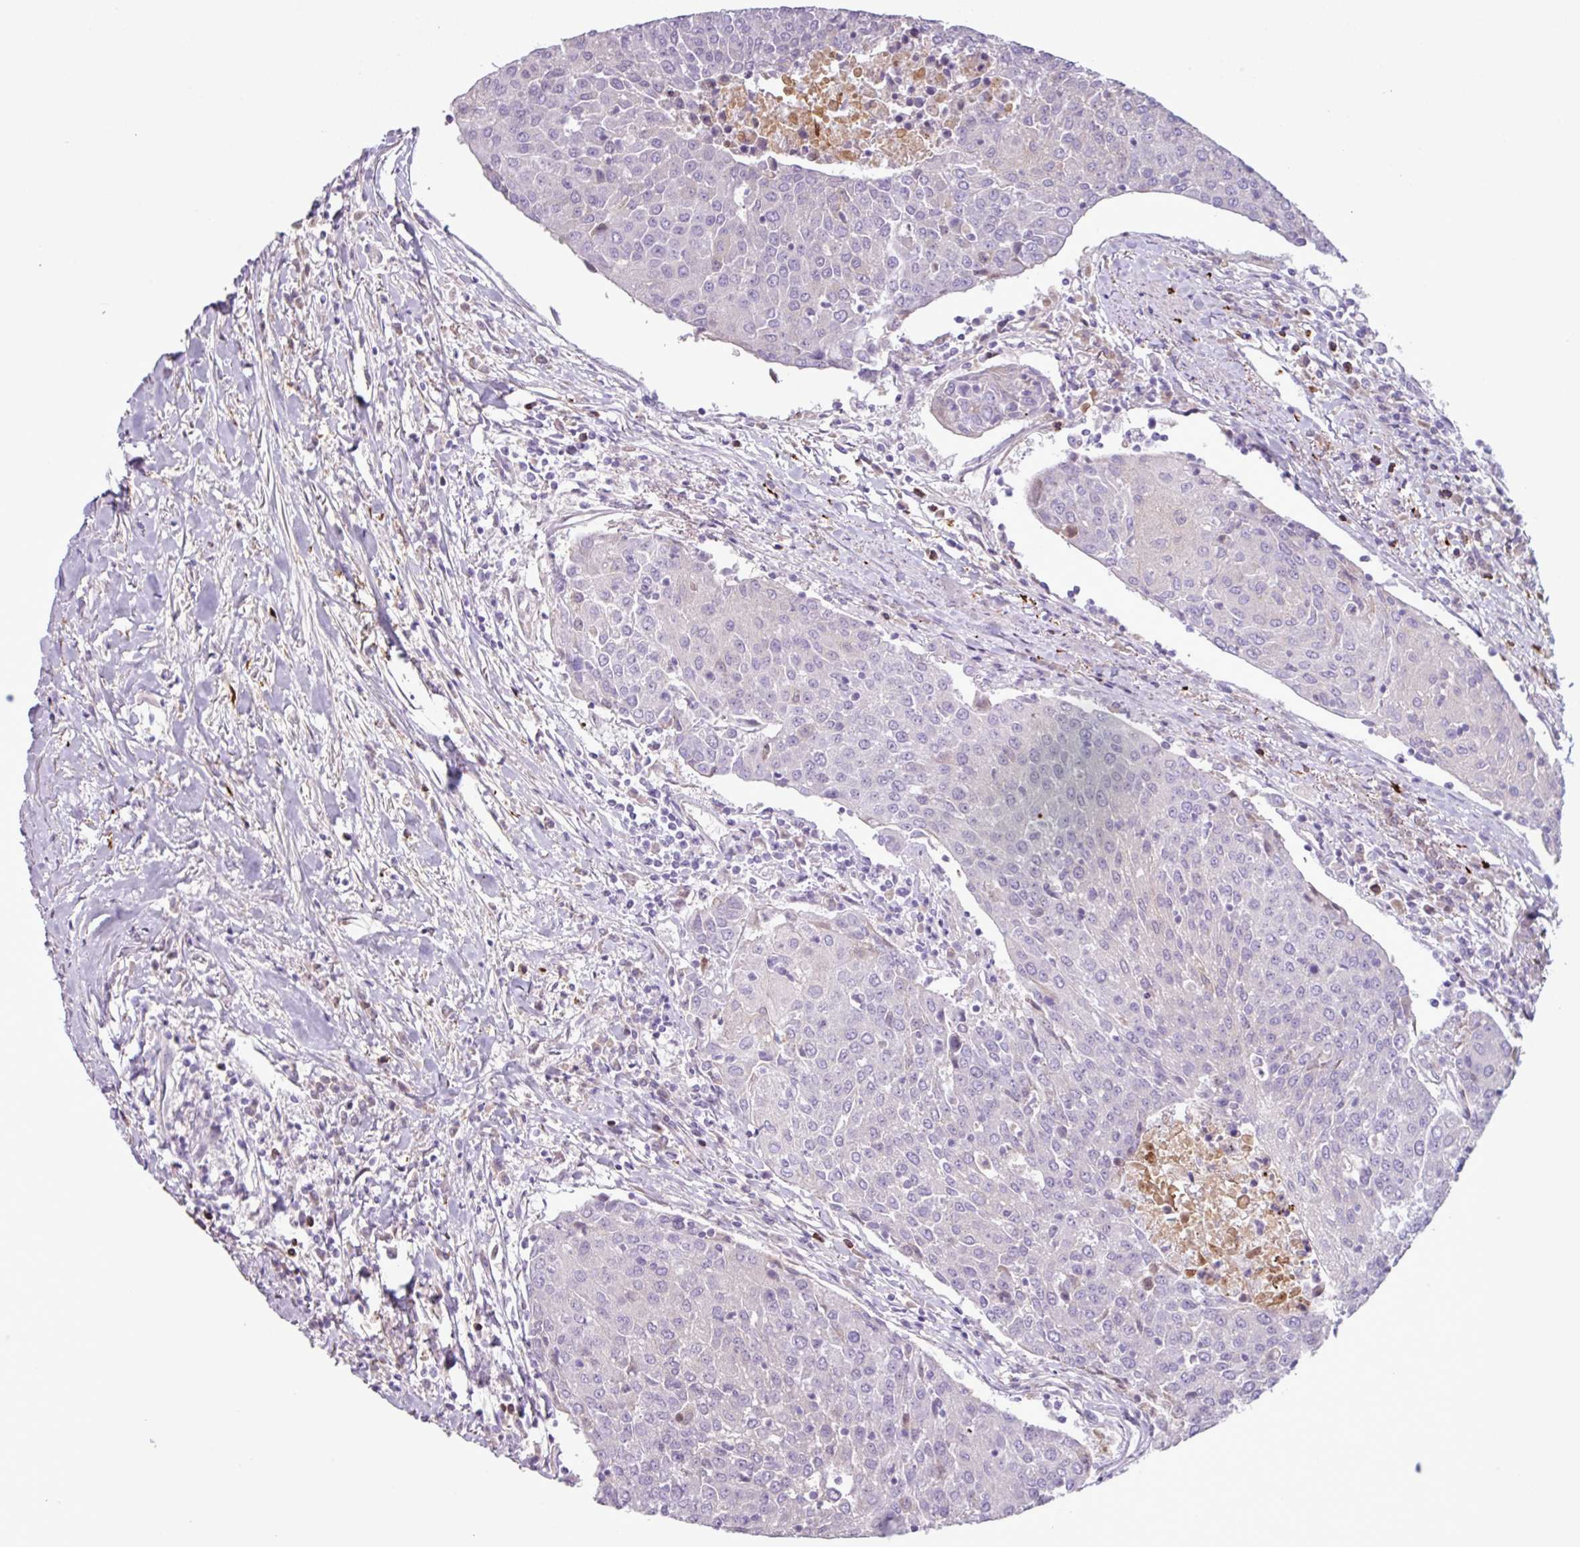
{"staining": {"intensity": "negative", "quantity": "none", "location": "none"}, "tissue": "urothelial cancer", "cell_type": "Tumor cells", "image_type": "cancer", "snomed": [{"axis": "morphology", "description": "Urothelial carcinoma, High grade"}, {"axis": "topography", "description": "Urinary bladder"}], "caption": "The immunohistochemistry image has no significant staining in tumor cells of urothelial cancer tissue.", "gene": "C4B", "patient": {"sex": "female", "age": 85}}